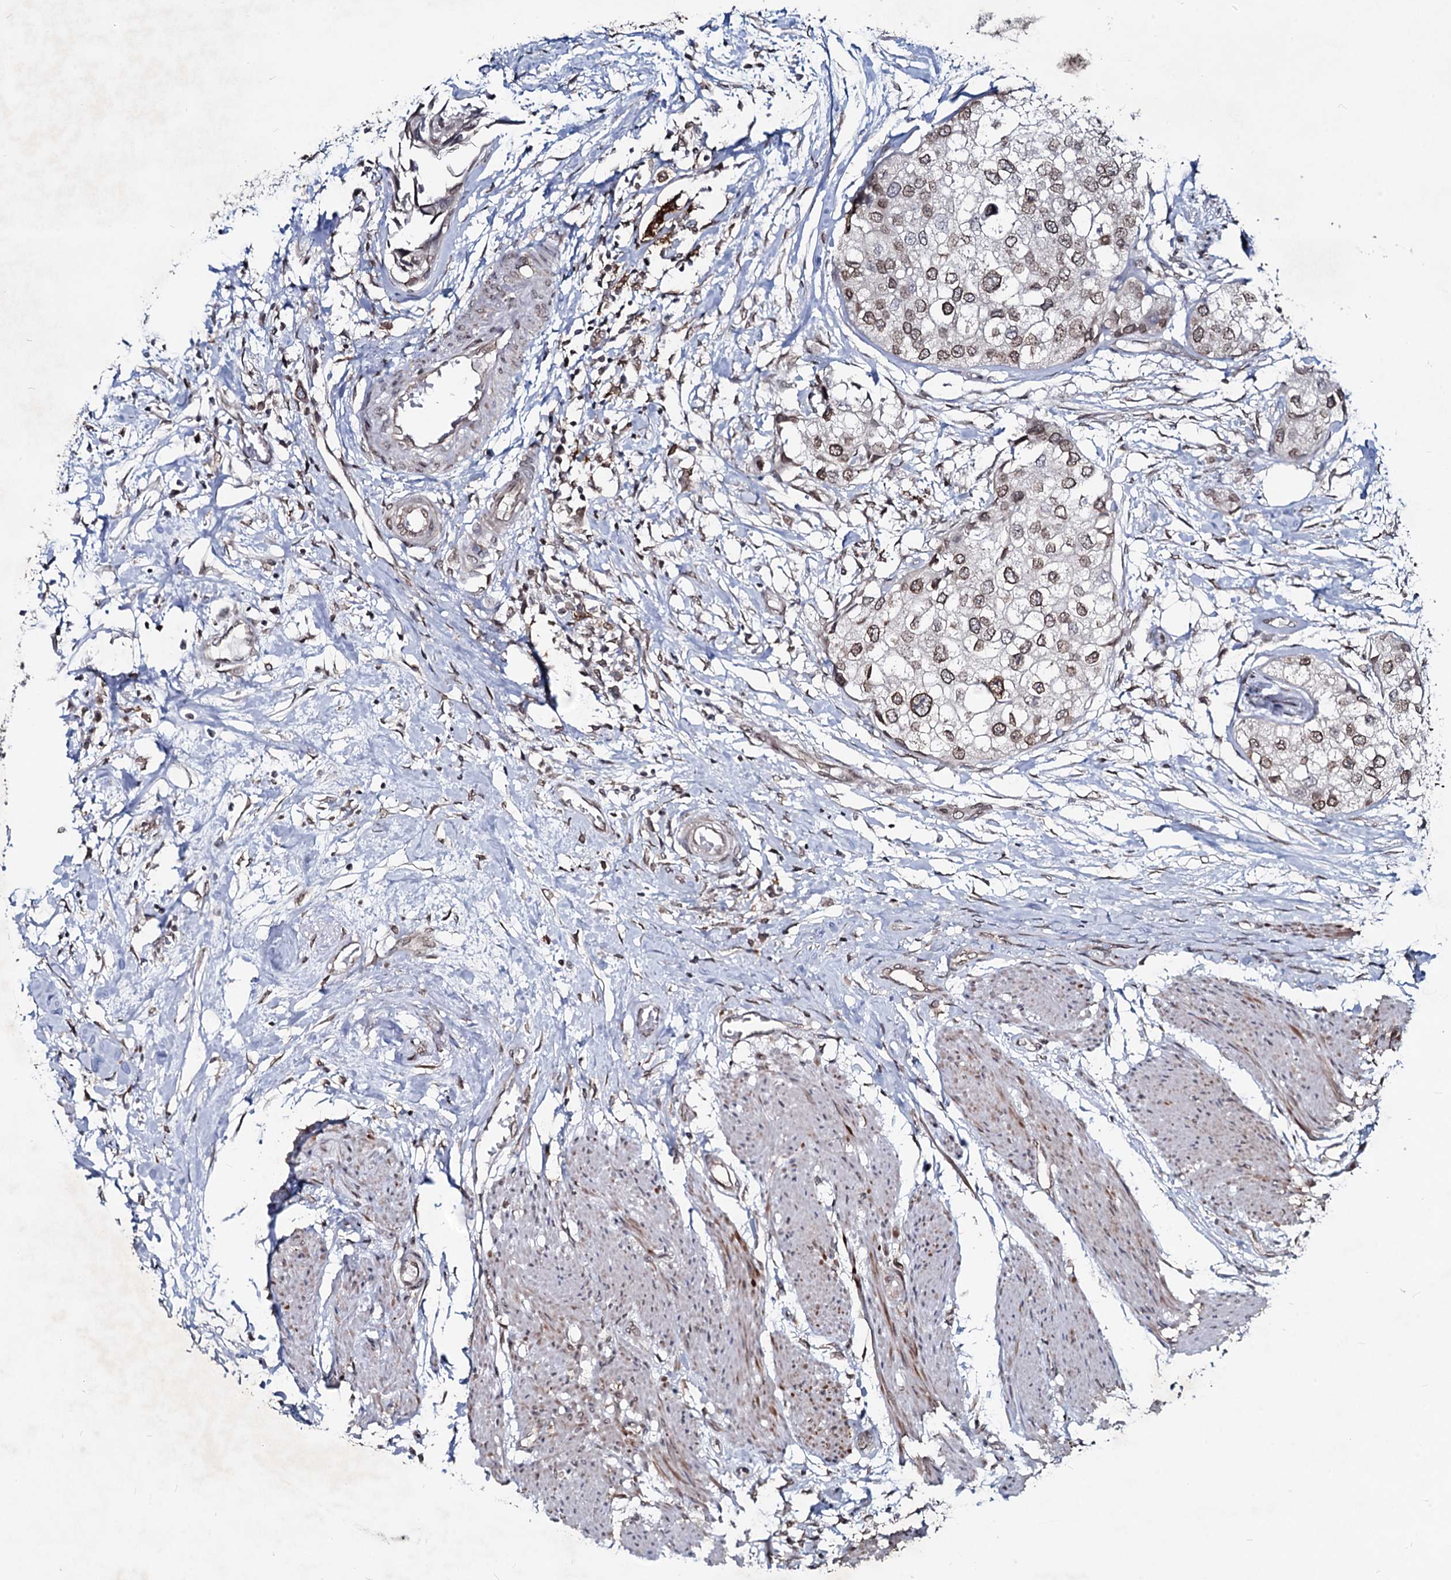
{"staining": {"intensity": "moderate", "quantity": "25%-75%", "location": "cytoplasmic/membranous,nuclear"}, "tissue": "urothelial cancer", "cell_type": "Tumor cells", "image_type": "cancer", "snomed": [{"axis": "morphology", "description": "Urothelial carcinoma, High grade"}, {"axis": "topography", "description": "Urinary bladder"}], "caption": "IHC of human urothelial carcinoma (high-grade) exhibits medium levels of moderate cytoplasmic/membranous and nuclear expression in approximately 25%-75% of tumor cells.", "gene": "RNF6", "patient": {"sex": "male", "age": 64}}